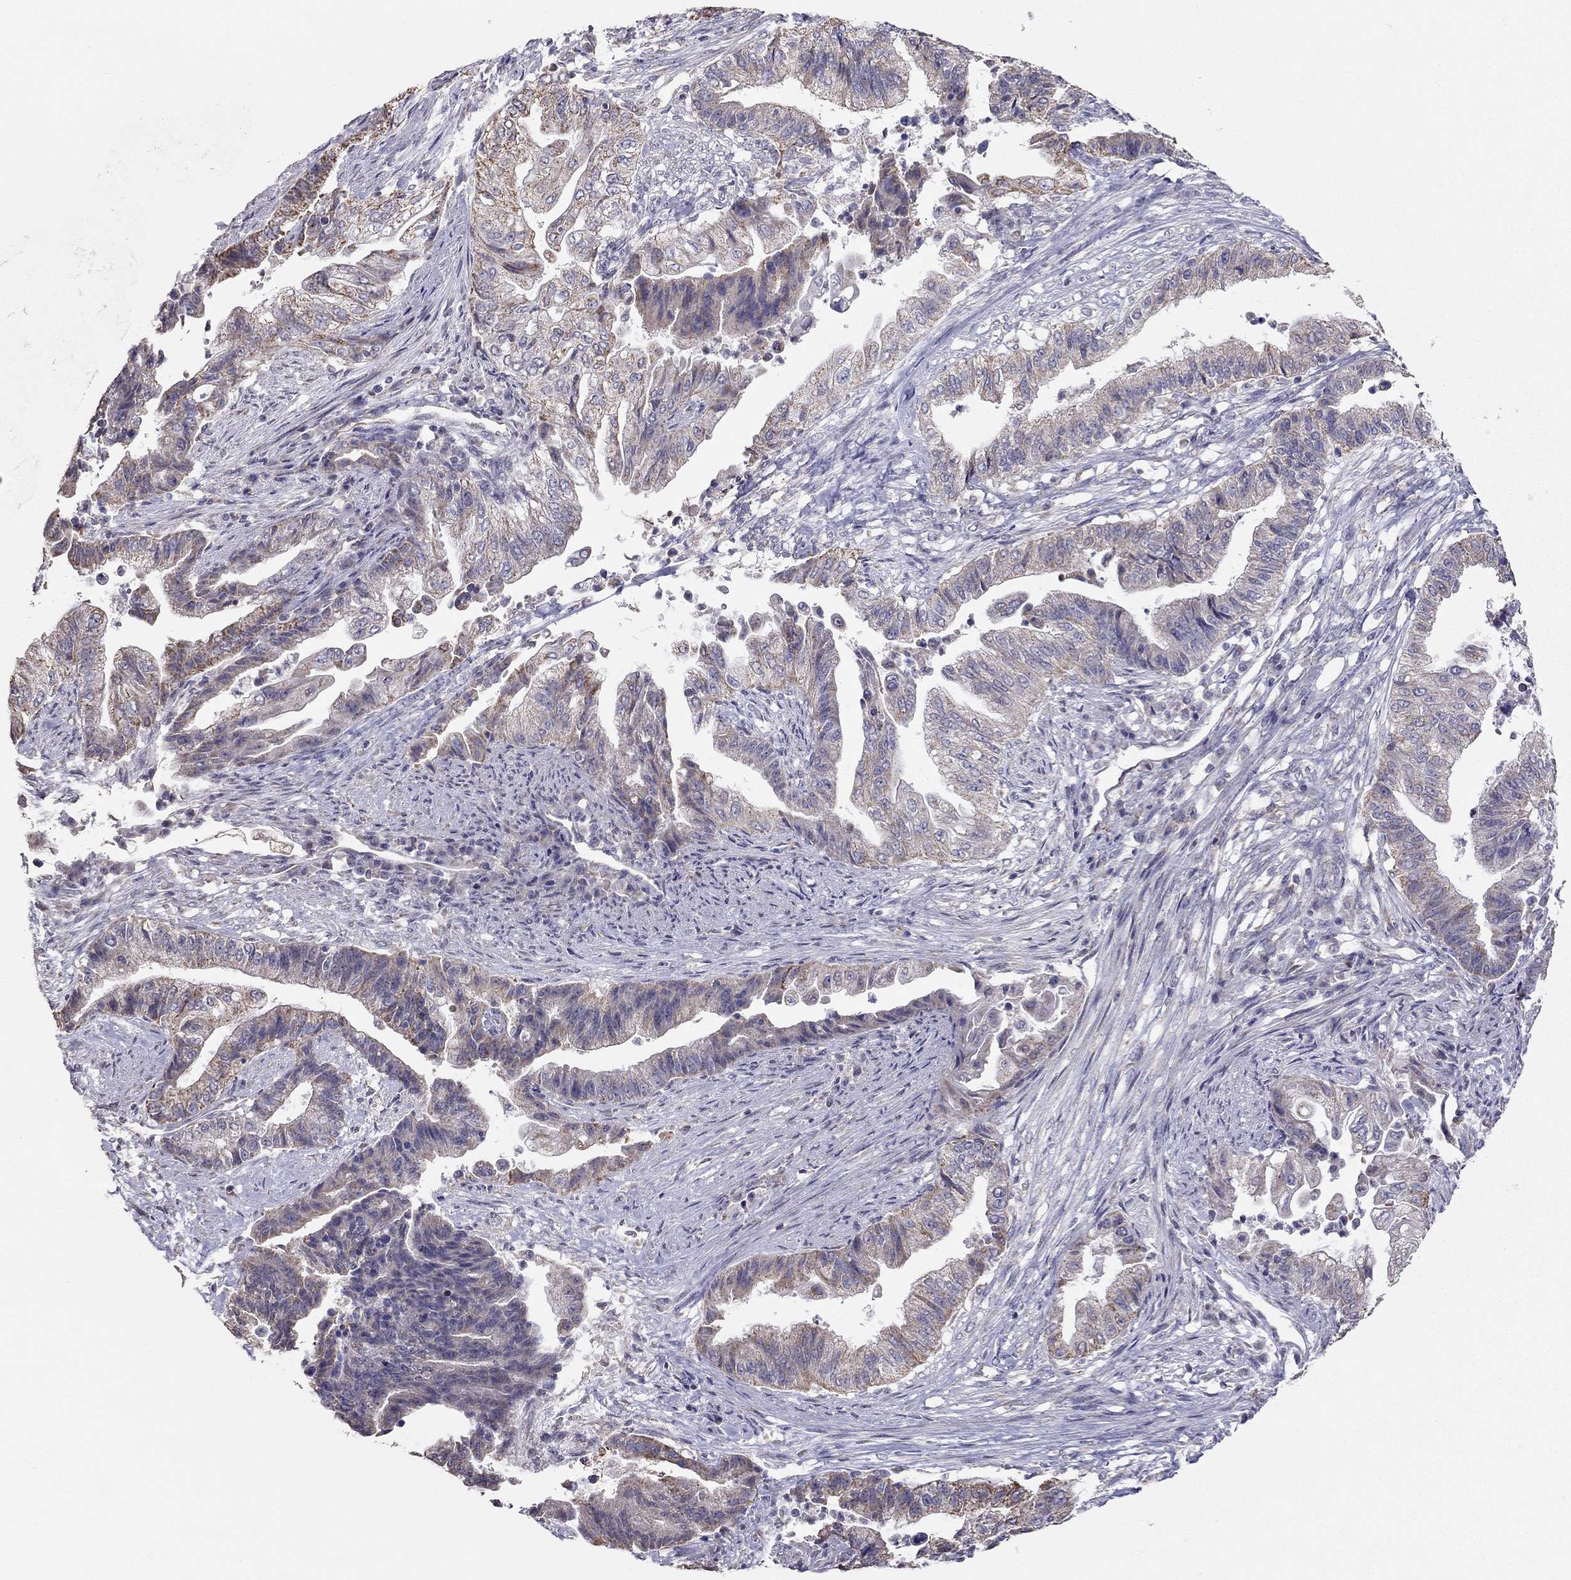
{"staining": {"intensity": "weak", "quantity": "<25%", "location": "cytoplasmic/membranous"}, "tissue": "endometrial cancer", "cell_type": "Tumor cells", "image_type": "cancer", "snomed": [{"axis": "morphology", "description": "Adenocarcinoma, NOS"}, {"axis": "topography", "description": "Uterus"}, {"axis": "topography", "description": "Endometrium"}], "caption": "Protein analysis of endometrial cancer exhibits no significant staining in tumor cells.", "gene": "LRIT3", "patient": {"sex": "female", "age": 54}}